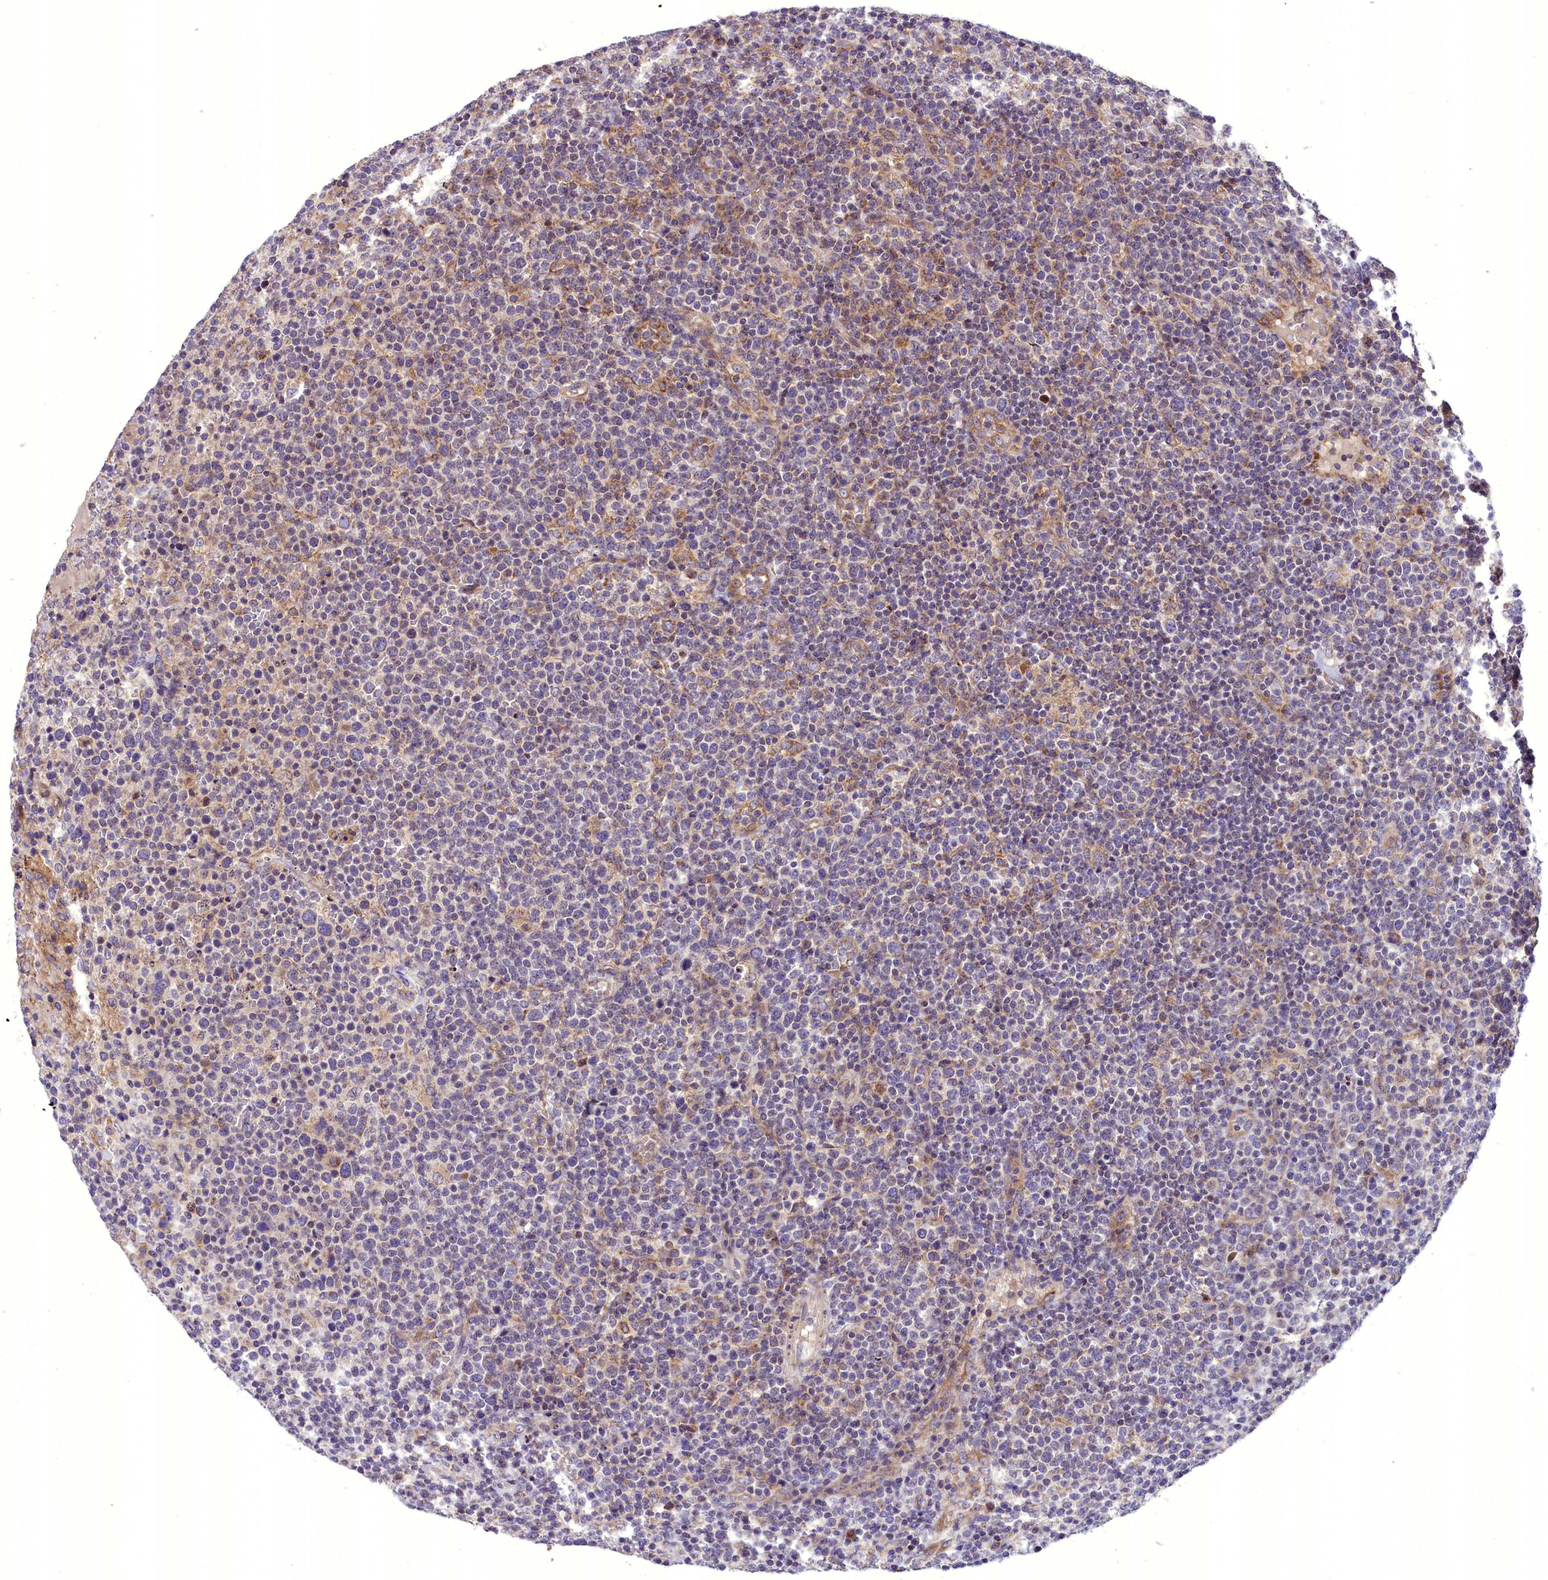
{"staining": {"intensity": "negative", "quantity": "none", "location": "none"}, "tissue": "lymphoma", "cell_type": "Tumor cells", "image_type": "cancer", "snomed": [{"axis": "morphology", "description": "Malignant lymphoma, non-Hodgkin's type, High grade"}, {"axis": "topography", "description": "Lymph node"}], "caption": "Tumor cells show no significant protein positivity in lymphoma.", "gene": "DNAJB9", "patient": {"sex": "male", "age": 61}}